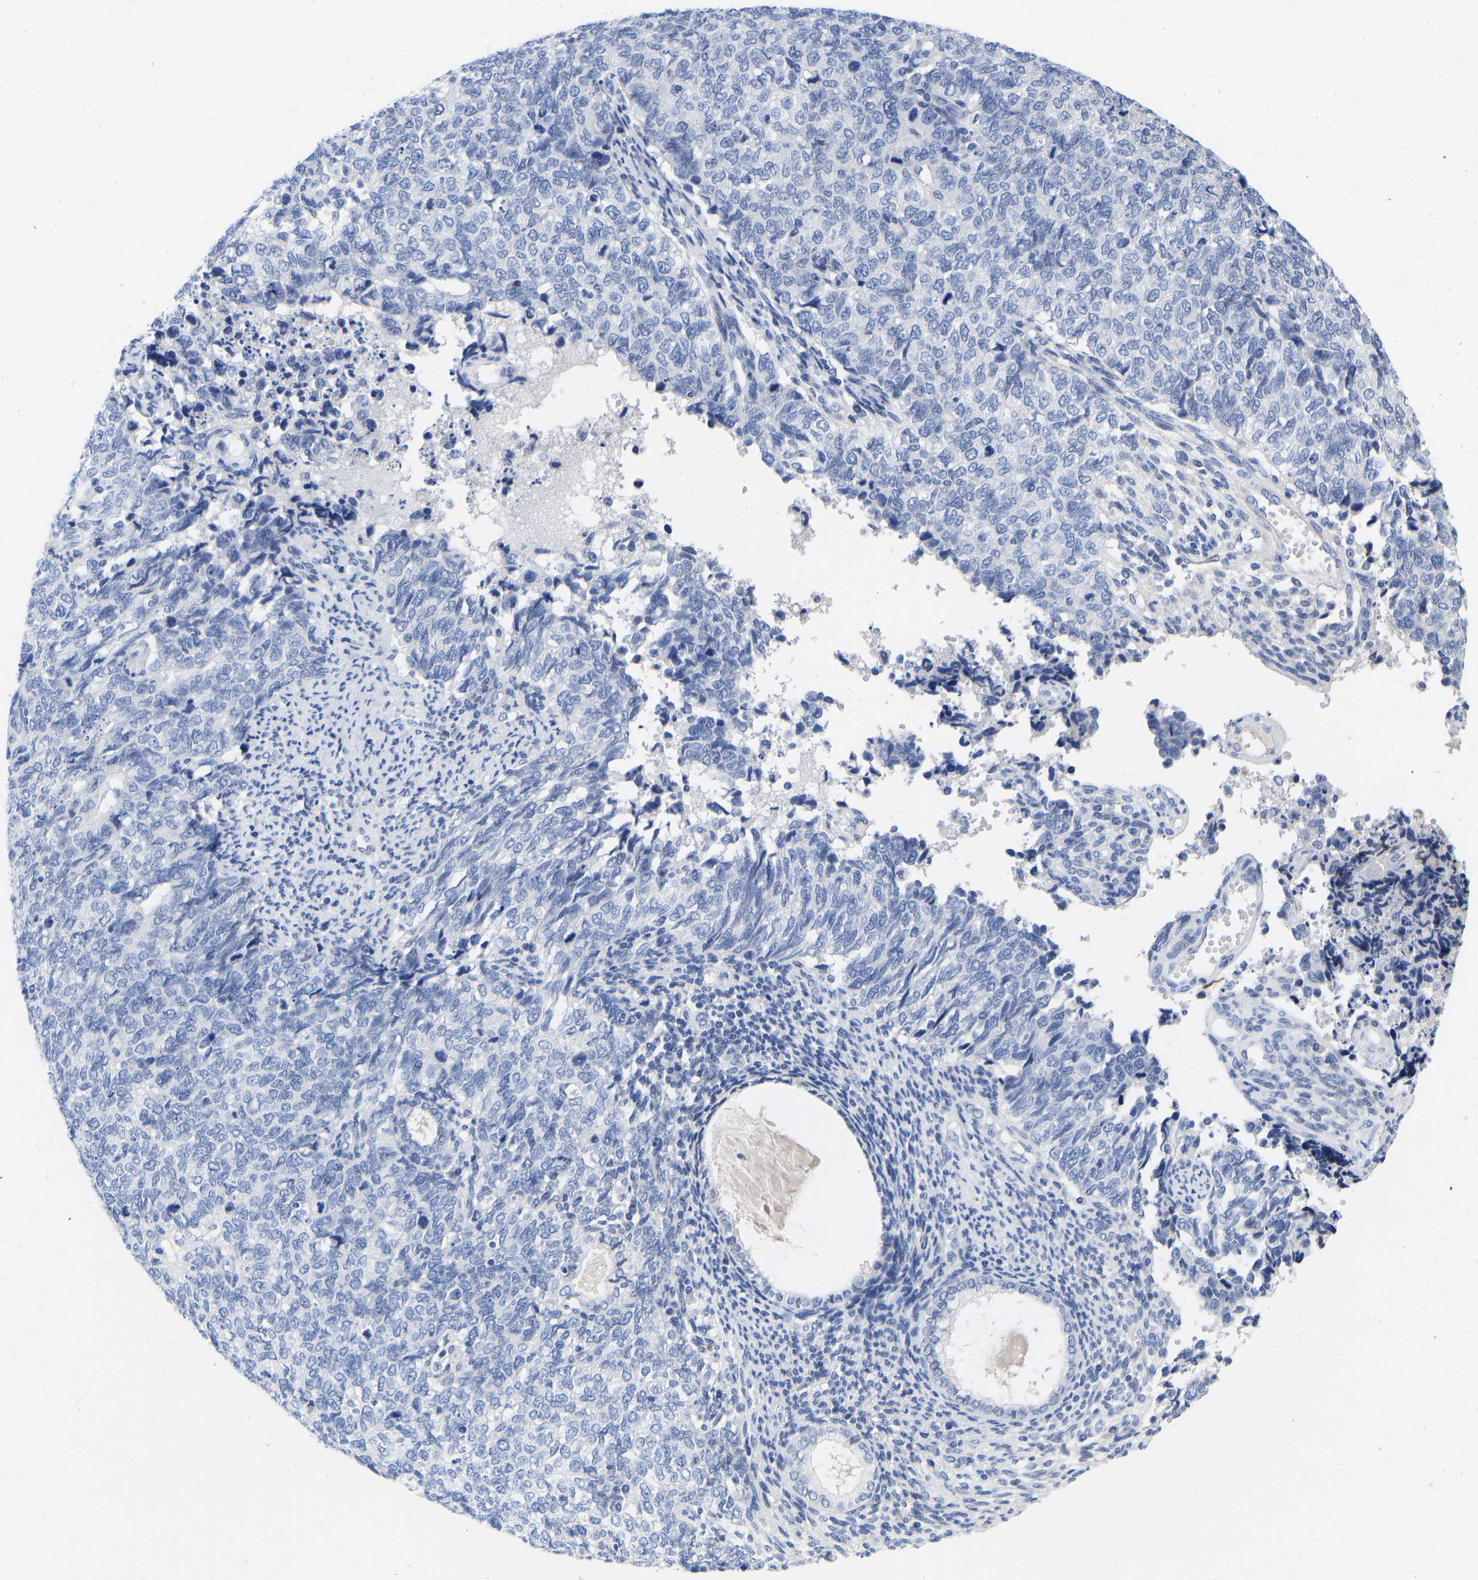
{"staining": {"intensity": "negative", "quantity": "none", "location": "none"}, "tissue": "cervical cancer", "cell_type": "Tumor cells", "image_type": "cancer", "snomed": [{"axis": "morphology", "description": "Squamous cell carcinoma, NOS"}, {"axis": "topography", "description": "Cervix"}], "caption": "The immunohistochemistry photomicrograph has no significant staining in tumor cells of cervical cancer tissue.", "gene": "GPA33", "patient": {"sex": "female", "age": 63}}